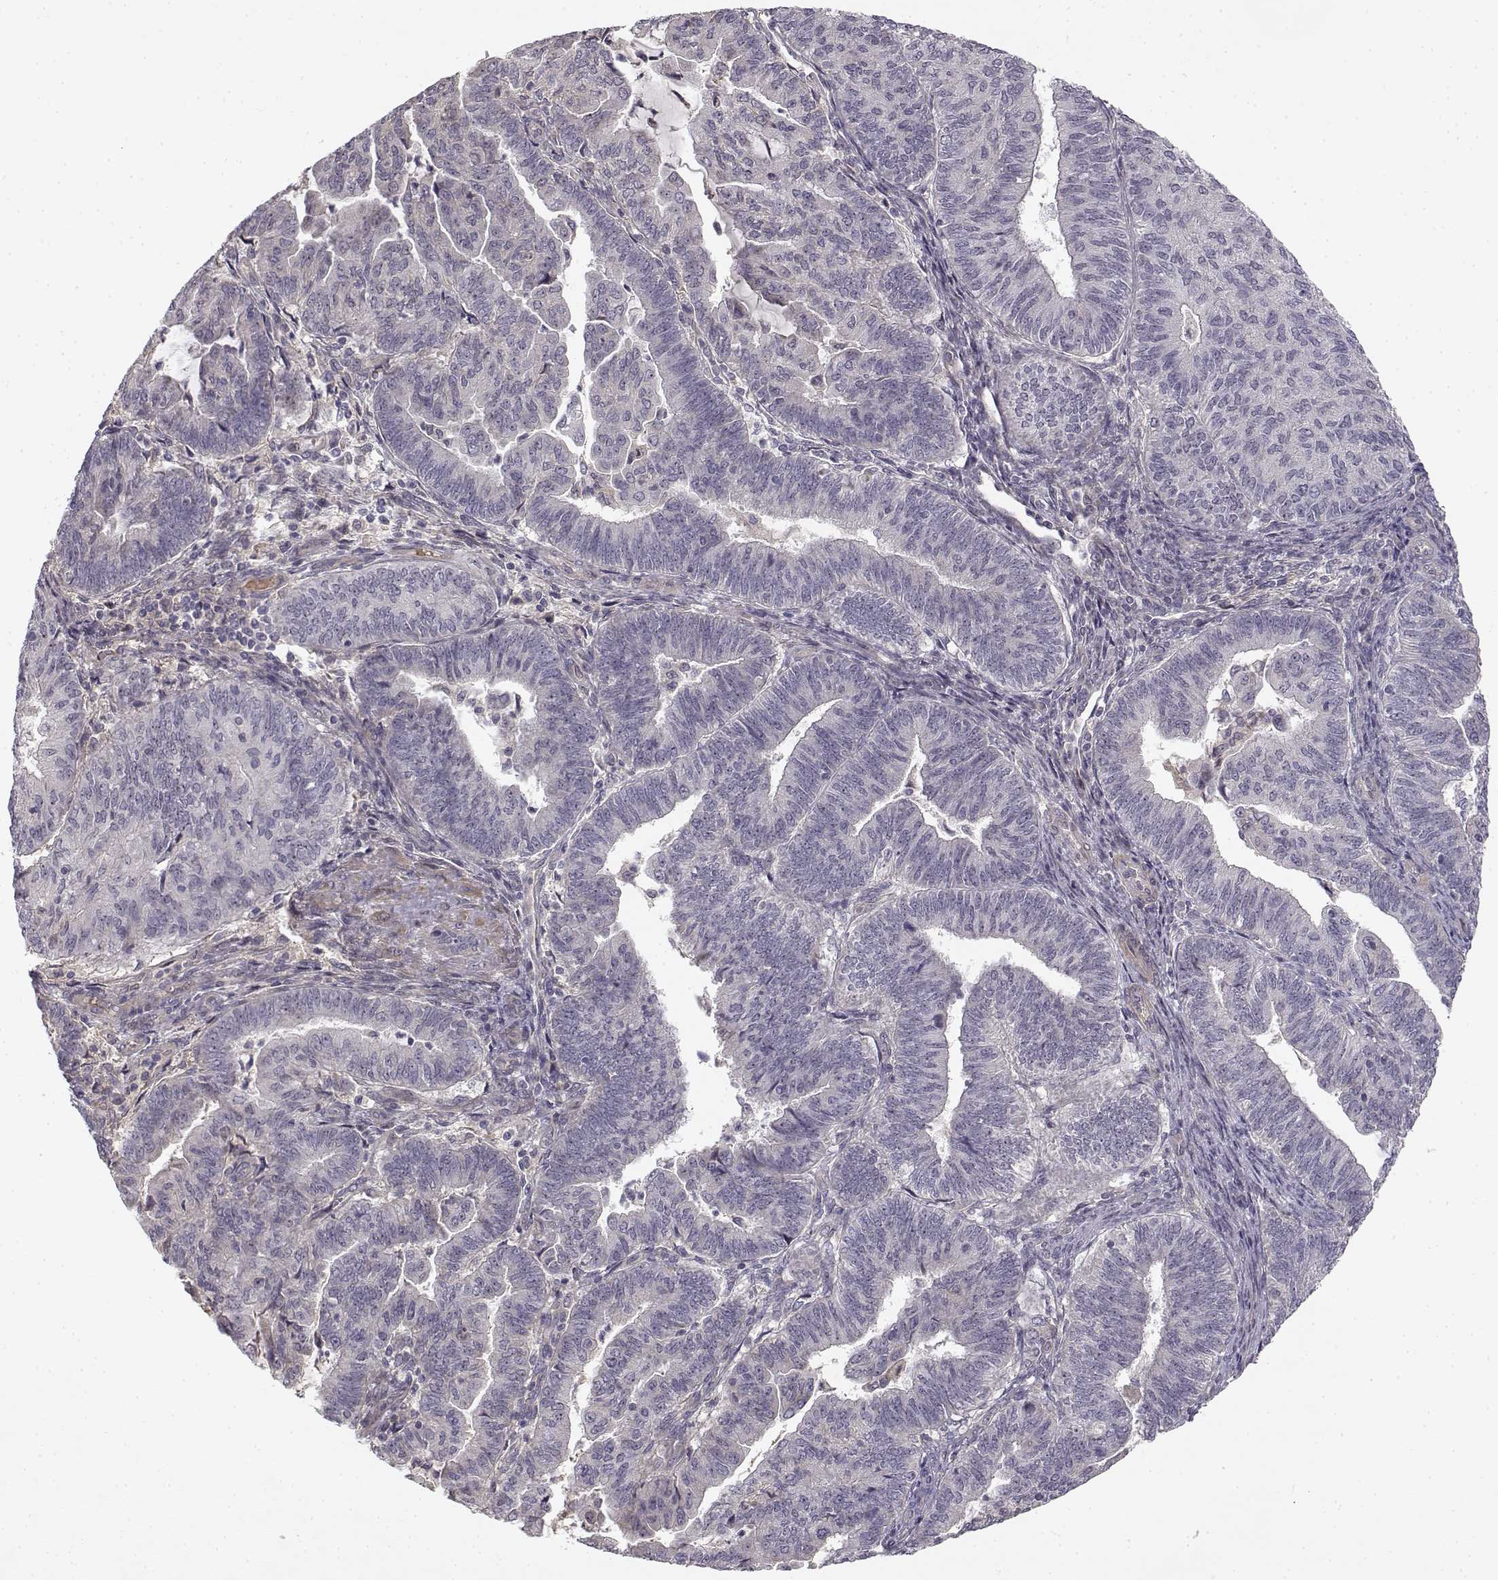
{"staining": {"intensity": "negative", "quantity": "none", "location": "none"}, "tissue": "endometrial cancer", "cell_type": "Tumor cells", "image_type": "cancer", "snomed": [{"axis": "morphology", "description": "Adenocarcinoma, NOS"}, {"axis": "topography", "description": "Endometrium"}], "caption": "The immunohistochemistry image has no significant expression in tumor cells of adenocarcinoma (endometrial) tissue.", "gene": "MED12L", "patient": {"sex": "female", "age": 82}}